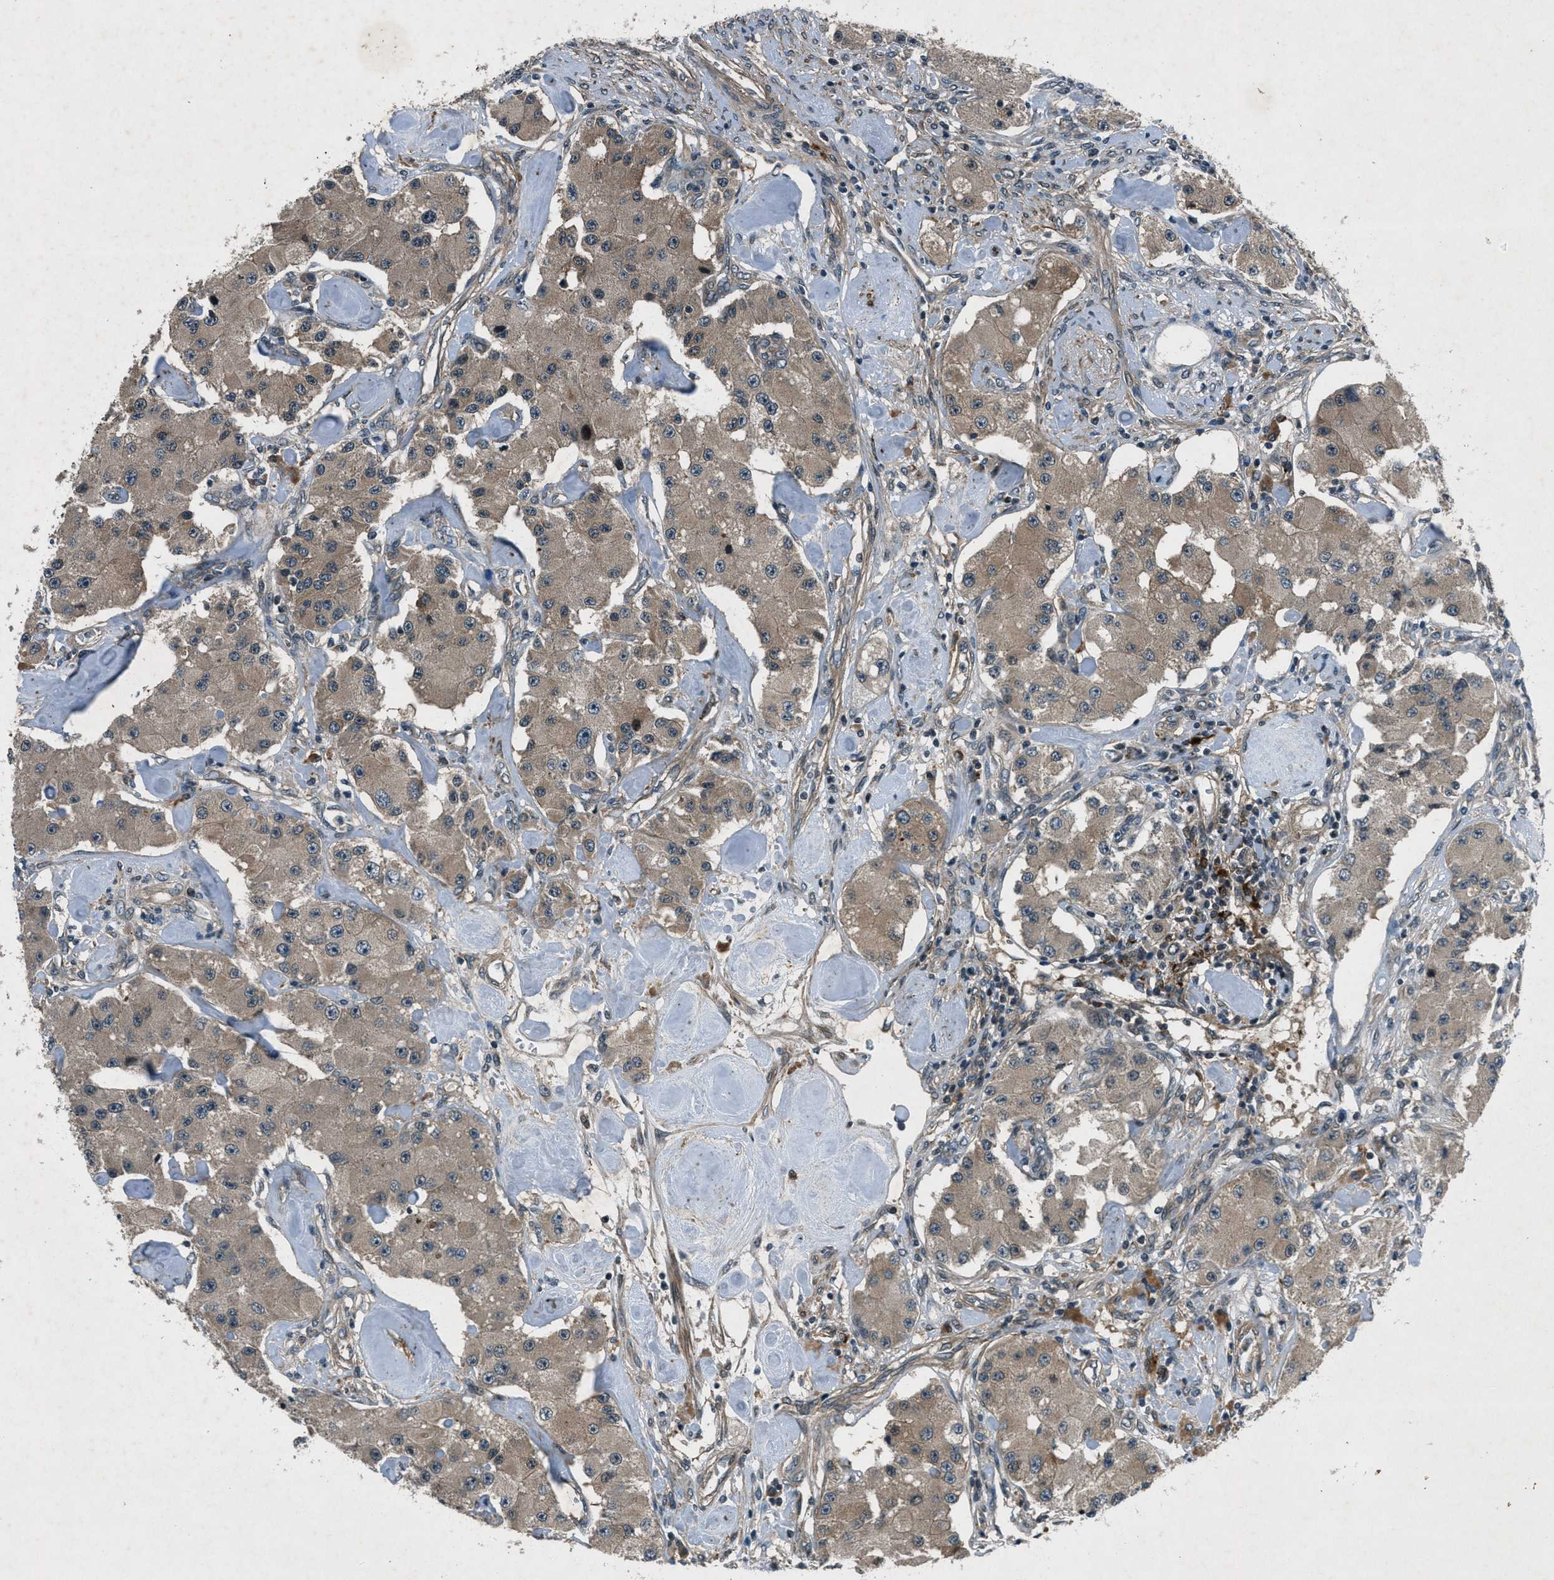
{"staining": {"intensity": "weak", "quantity": ">75%", "location": "cytoplasmic/membranous"}, "tissue": "carcinoid", "cell_type": "Tumor cells", "image_type": "cancer", "snomed": [{"axis": "morphology", "description": "Carcinoid, malignant, NOS"}, {"axis": "topography", "description": "Pancreas"}], "caption": "Carcinoid tissue displays weak cytoplasmic/membranous staining in approximately >75% of tumor cells", "gene": "EPSTI1", "patient": {"sex": "male", "age": 41}}